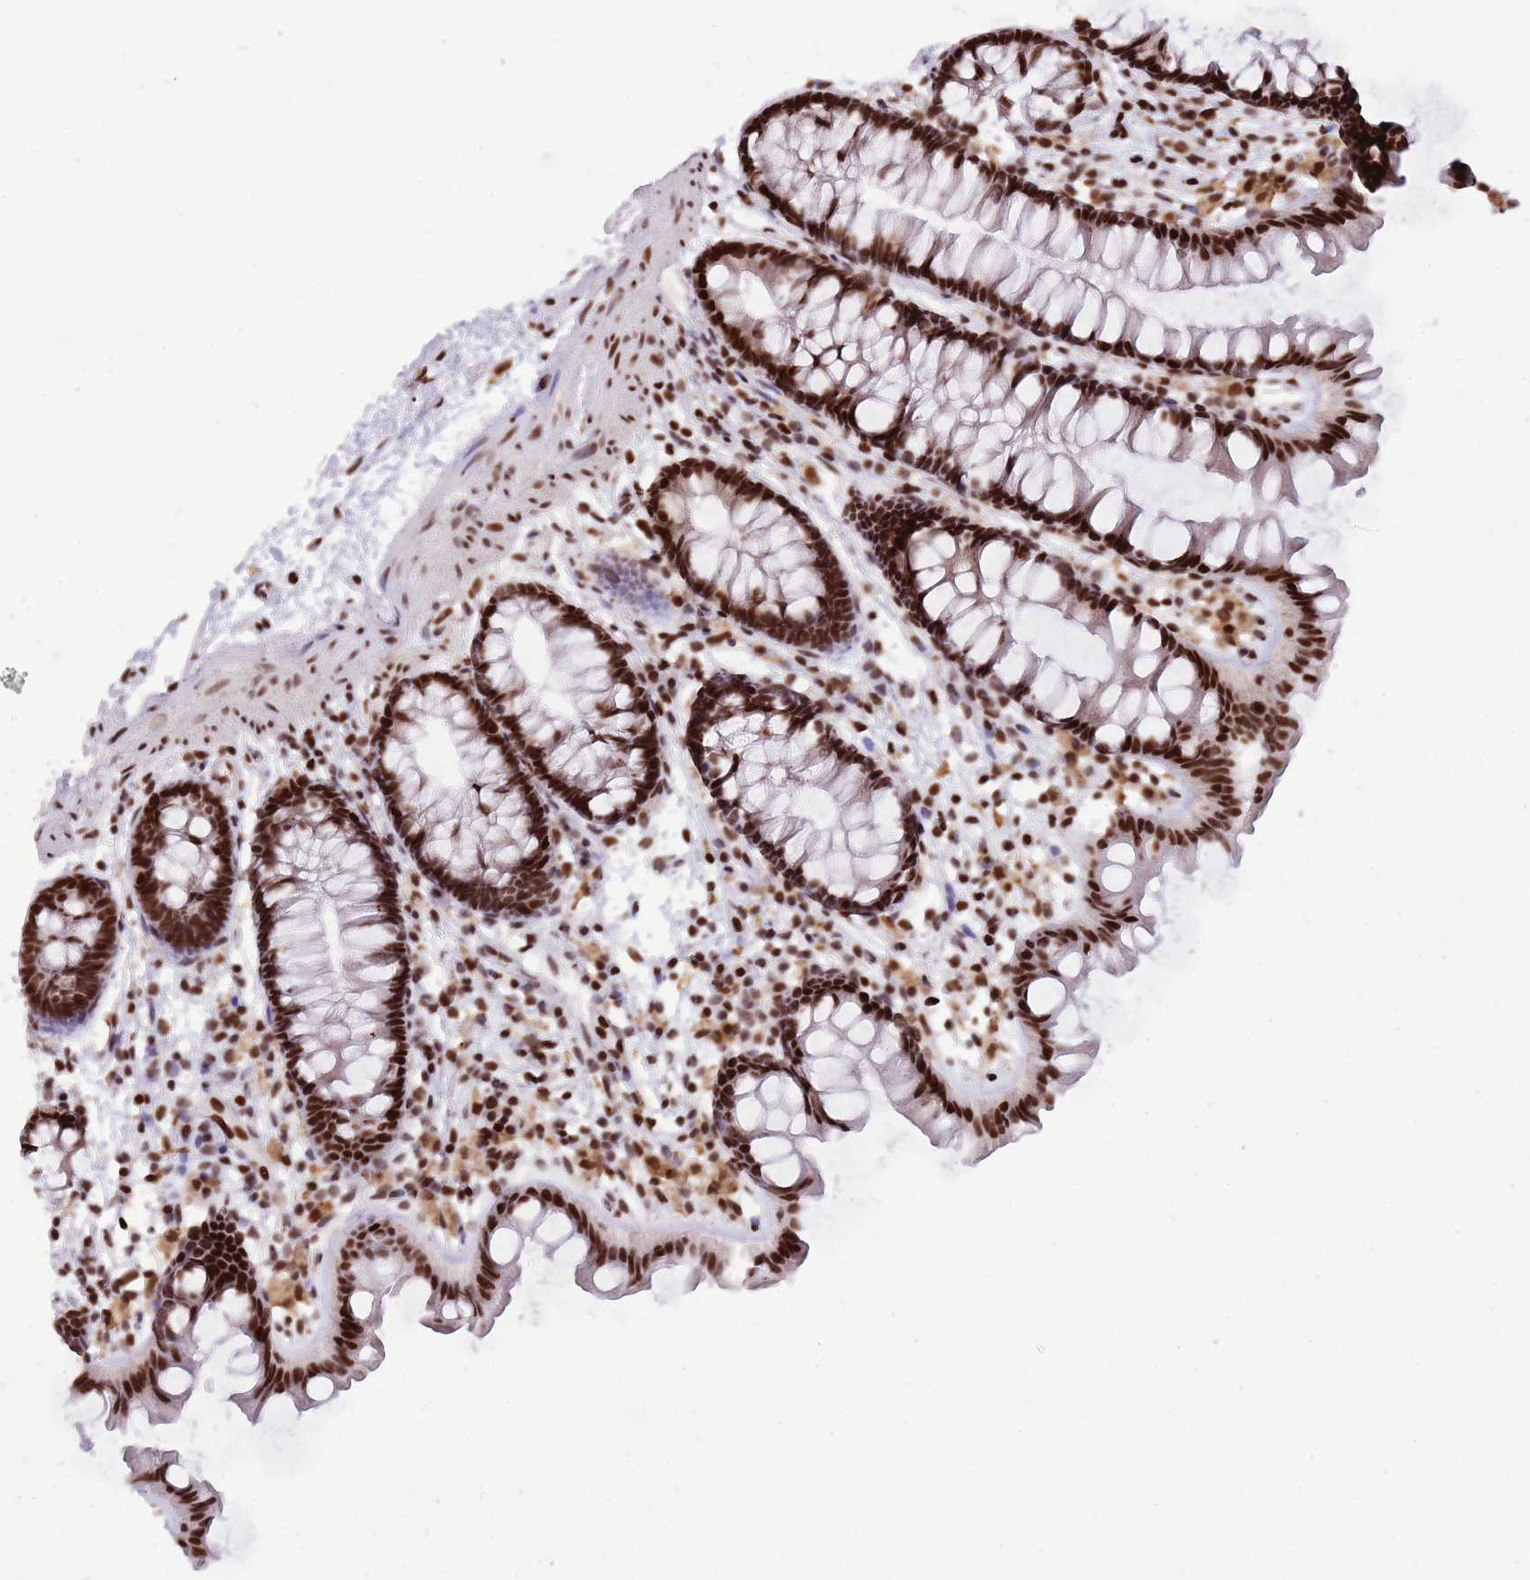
{"staining": {"intensity": "moderate", "quantity": ">75%", "location": "nuclear"}, "tissue": "colon", "cell_type": "Endothelial cells", "image_type": "normal", "snomed": [{"axis": "morphology", "description": "Normal tissue, NOS"}, {"axis": "topography", "description": "Colon"}], "caption": "Moderate nuclear protein staining is seen in approximately >75% of endothelial cells in colon.", "gene": "WASHC4", "patient": {"sex": "female", "age": 62}}